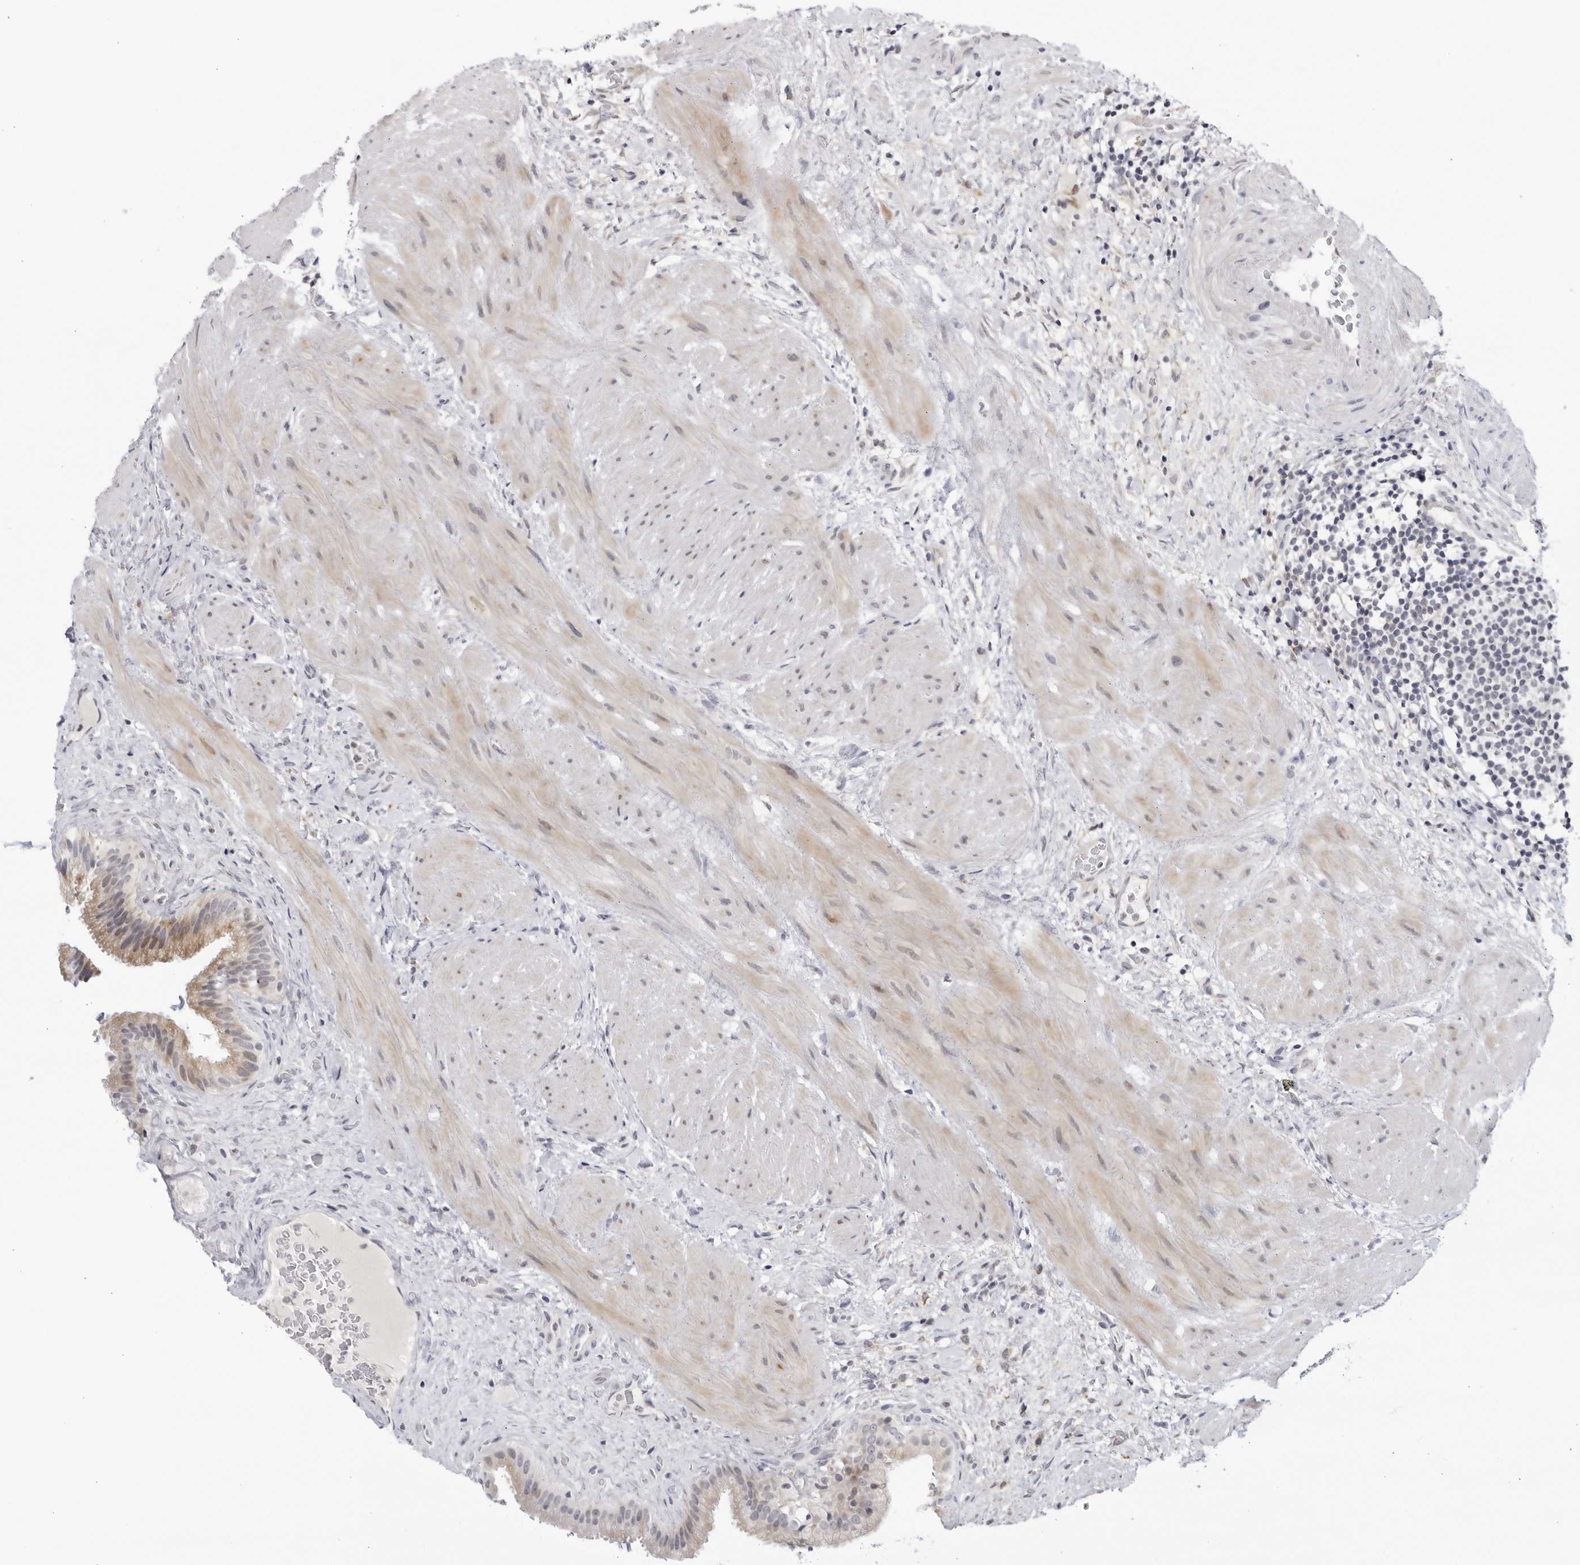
{"staining": {"intensity": "moderate", "quantity": "25%-75%", "location": "cytoplasmic/membranous"}, "tissue": "gallbladder", "cell_type": "Glandular cells", "image_type": "normal", "snomed": [{"axis": "morphology", "description": "Normal tissue, NOS"}, {"axis": "topography", "description": "Gallbladder"}], "caption": "Human gallbladder stained for a protein (brown) demonstrates moderate cytoplasmic/membranous positive staining in about 25%-75% of glandular cells.", "gene": "CNBD1", "patient": {"sex": "male", "age": 49}}